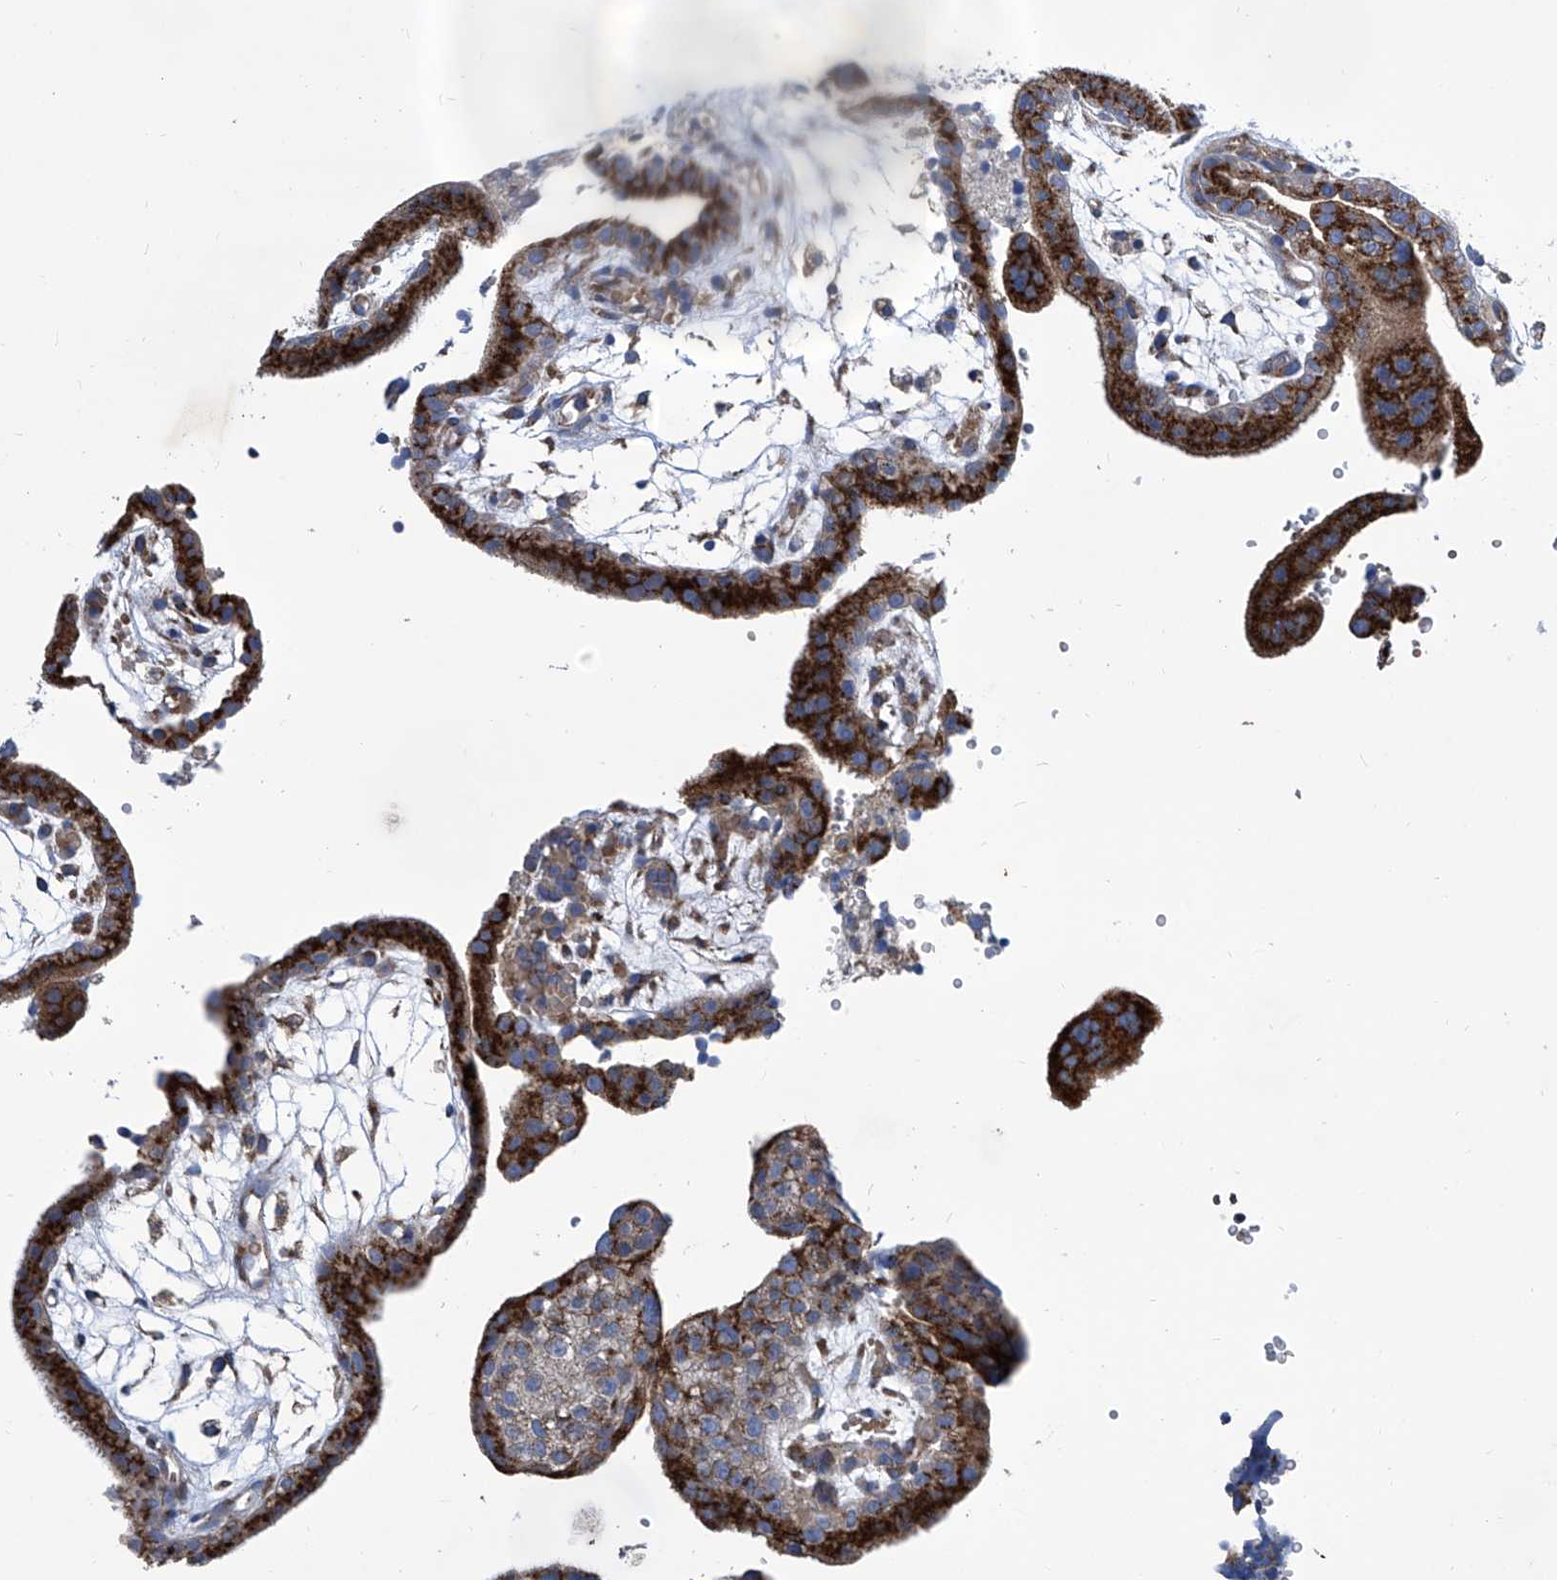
{"staining": {"intensity": "moderate", "quantity": ">75%", "location": "cytoplasmic/membranous"}, "tissue": "placenta", "cell_type": "Decidual cells", "image_type": "normal", "snomed": [{"axis": "morphology", "description": "Normal tissue, NOS"}, {"axis": "topography", "description": "Placenta"}], "caption": "The histopathology image shows immunohistochemical staining of unremarkable placenta. There is moderate cytoplasmic/membranous staining is identified in approximately >75% of decidual cells.", "gene": "TJAP1", "patient": {"sex": "female", "age": 18}}